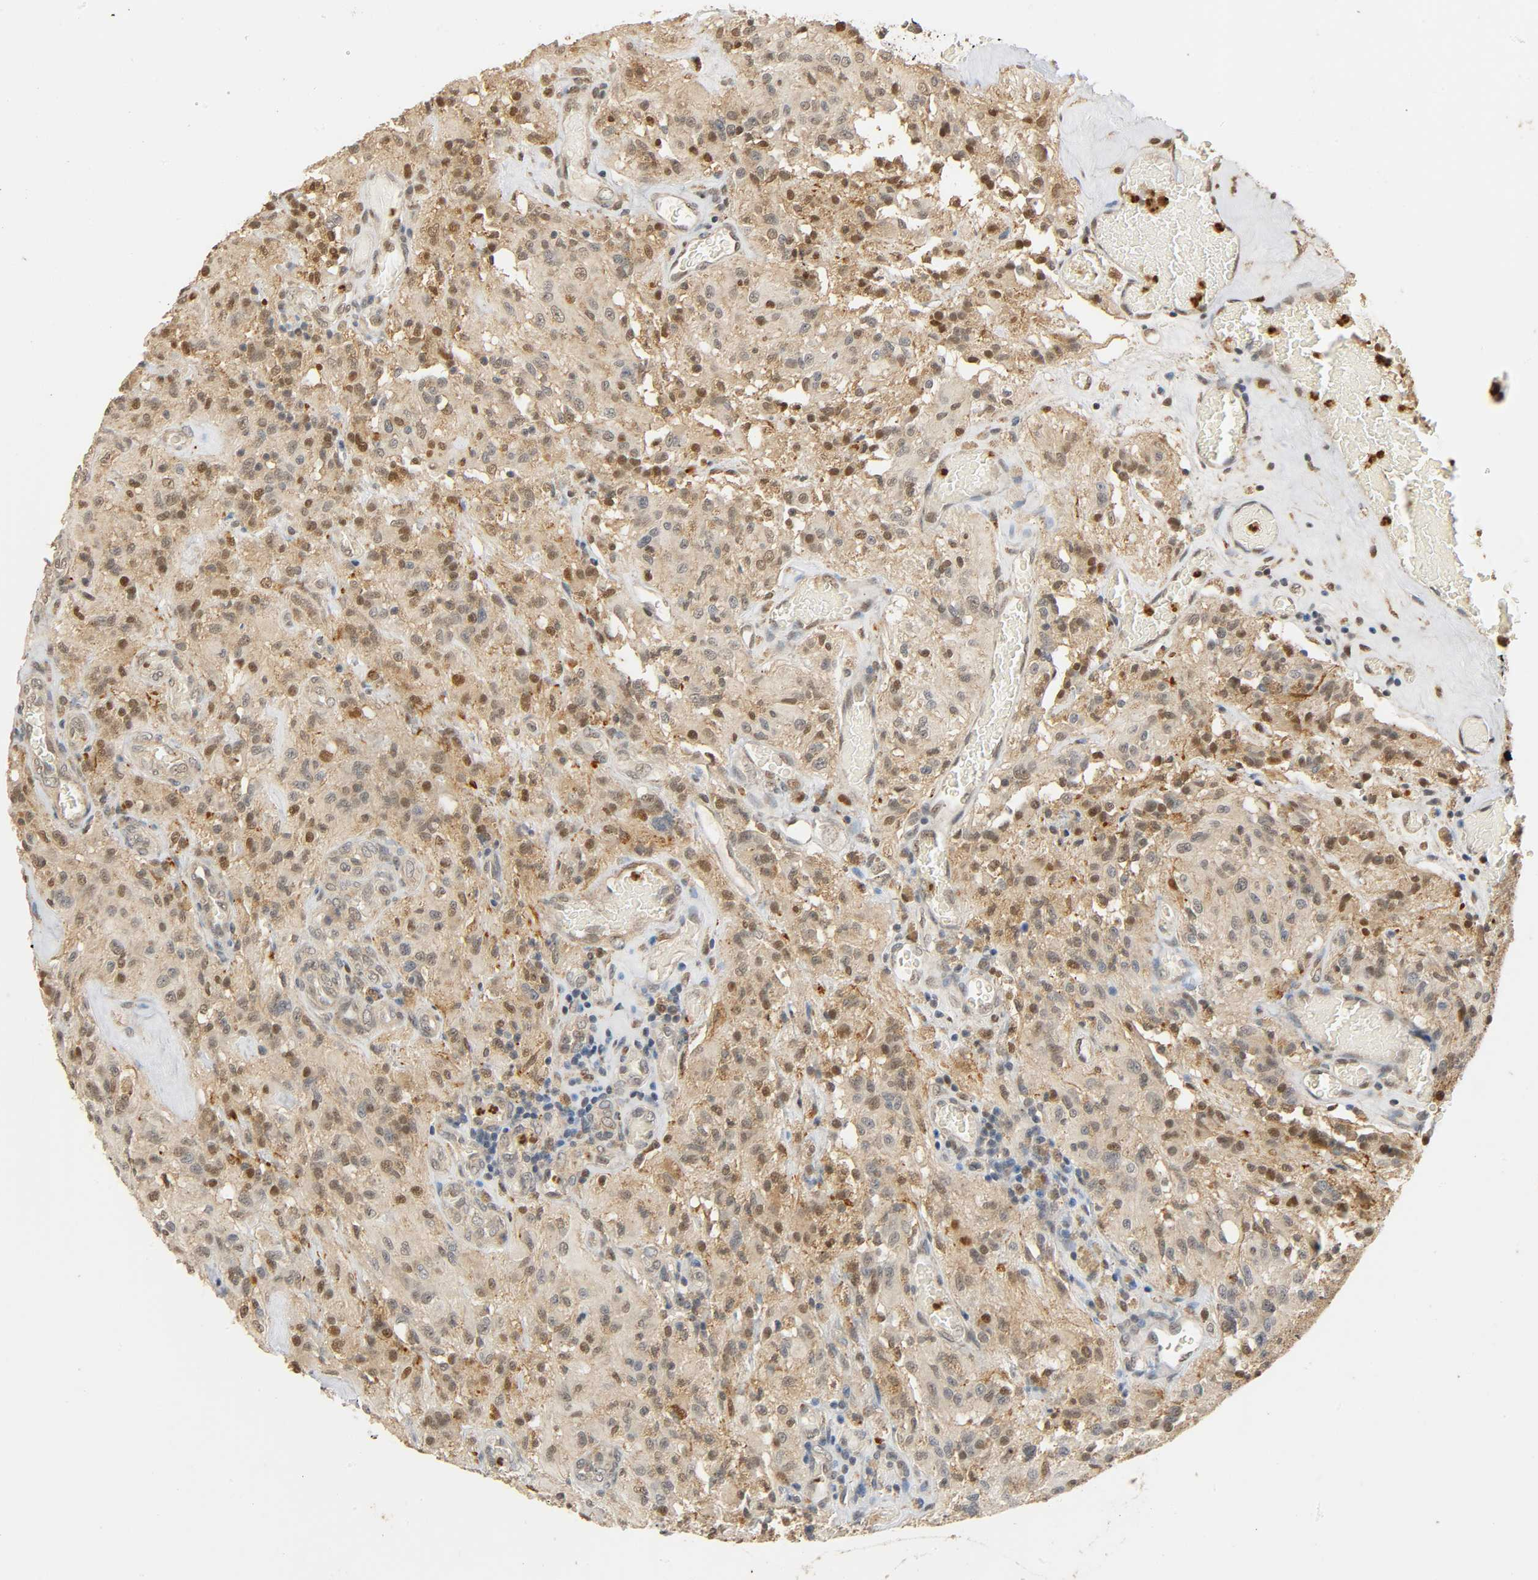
{"staining": {"intensity": "strong", "quantity": "25%-75%", "location": "nuclear"}, "tissue": "glioma", "cell_type": "Tumor cells", "image_type": "cancer", "snomed": [{"axis": "morphology", "description": "Normal tissue, NOS"}, {"axis": "morphology", "description": "Glioma, malignant, High grade"}, {"axis": "topography", "description": "Cerebral cortex"}], "caption": "IHC of human glioma demonstrates high levels of strong nuclear expression in about 25%-75% of tumor cells.", "gene": "ZFPM2", "patient": {"sex": "male", "age": 56}}